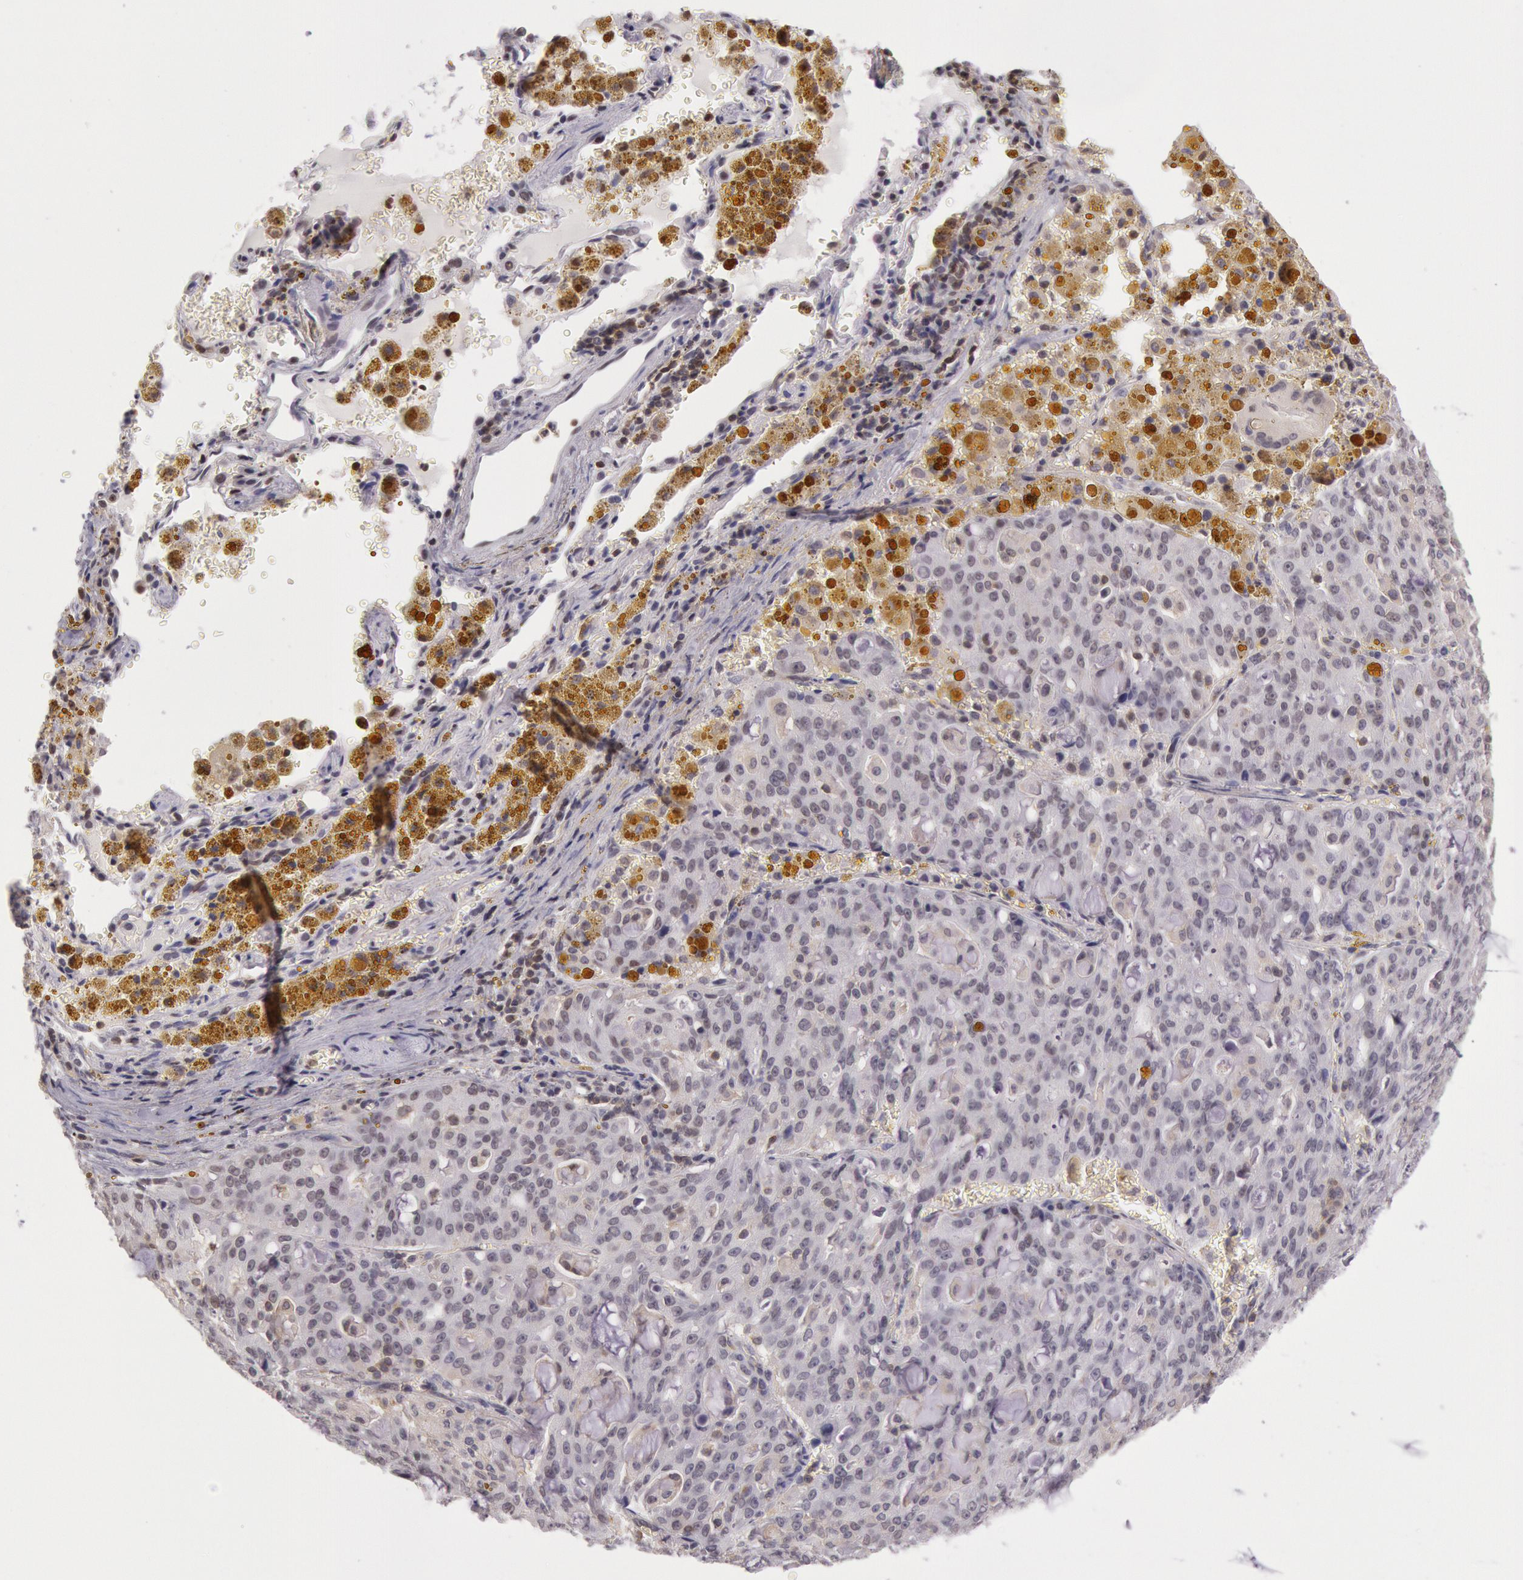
{"staining": {"intensity": "moderate", "quantity": "<25%", "location": "nuclear"}, "tissue": "lung cancer", "cell_type": "Tumor cells", "image_type": "cancer", "snomed": [{"axis": "morphology", "description": "Adenocarcinoma, NOS"}, {"axis": "topography", "description": "Lung"}], "caption": "Adenocarcinoma (lung) tissue demonstrates moderate nuclear staining in approximately <25% of tumor cells", "gene": "HIF1A", "patient": {"sex": "female", "age": 44}}